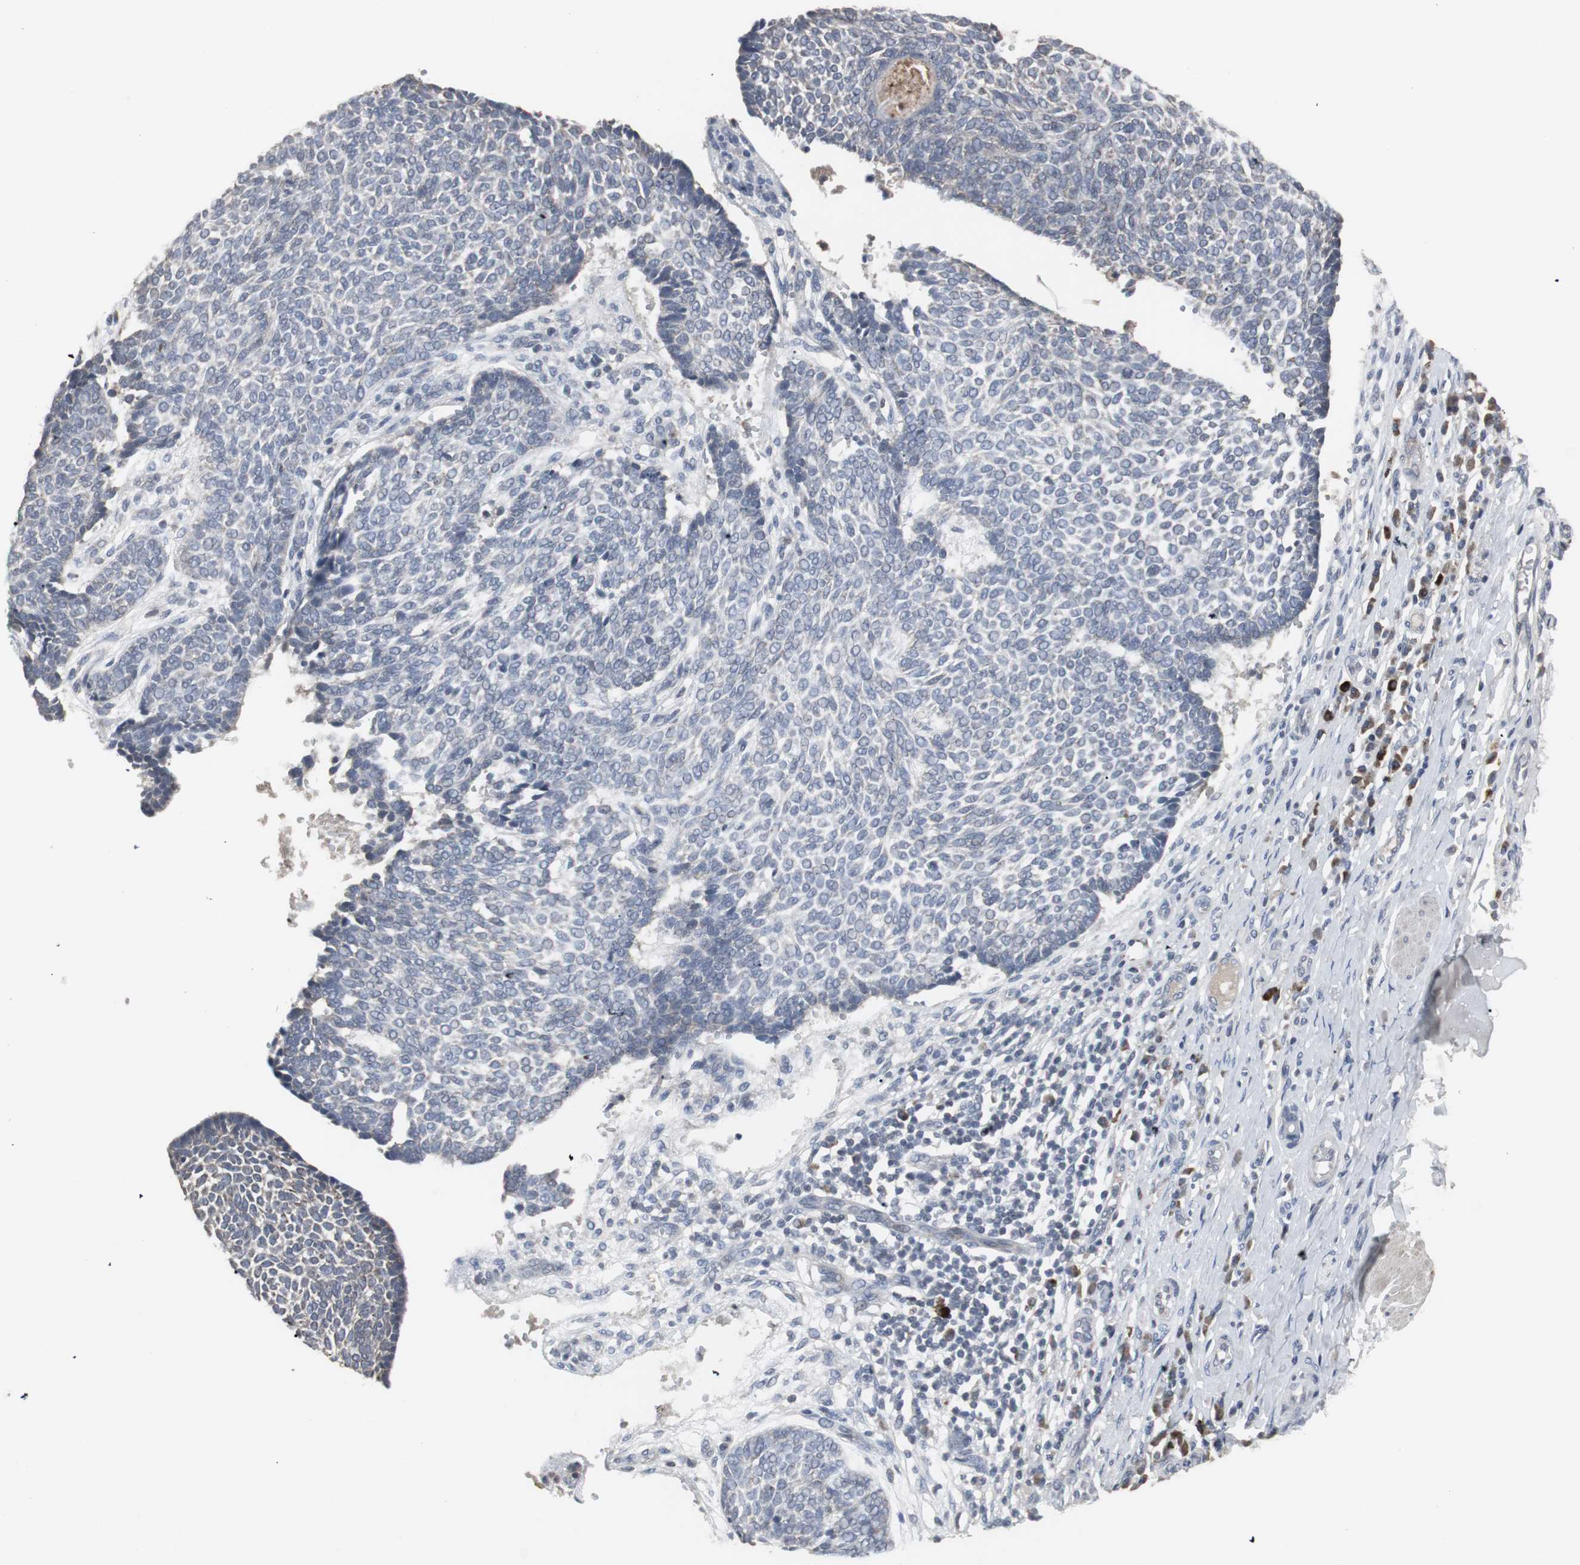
{"staining": {"intensity": "negative", "quantity": "none", "location": "none"}, "tissue": "skin cancer", "cell_type": "Tumor cells", "image_type": "cancer", "snomed": [{"axis": "morphology", "description": "Normal tissue, NOS"}, {"axis": "morphology", "description": "Basal cell carcinoma"}, {"axis": "topography", "description": "Skin"}], "caption": "A histopathology image of human skin cancer (basal cell carcinoma) is negative for staining in tumor cells. Brightfield microscopy of immunohistochemistry (IHC) stained with DAB (brown) and hematoxylin (blue), captured at high magnification.", "gene": "ACAA1", "patient": {"sex": "male", "age": 87}}